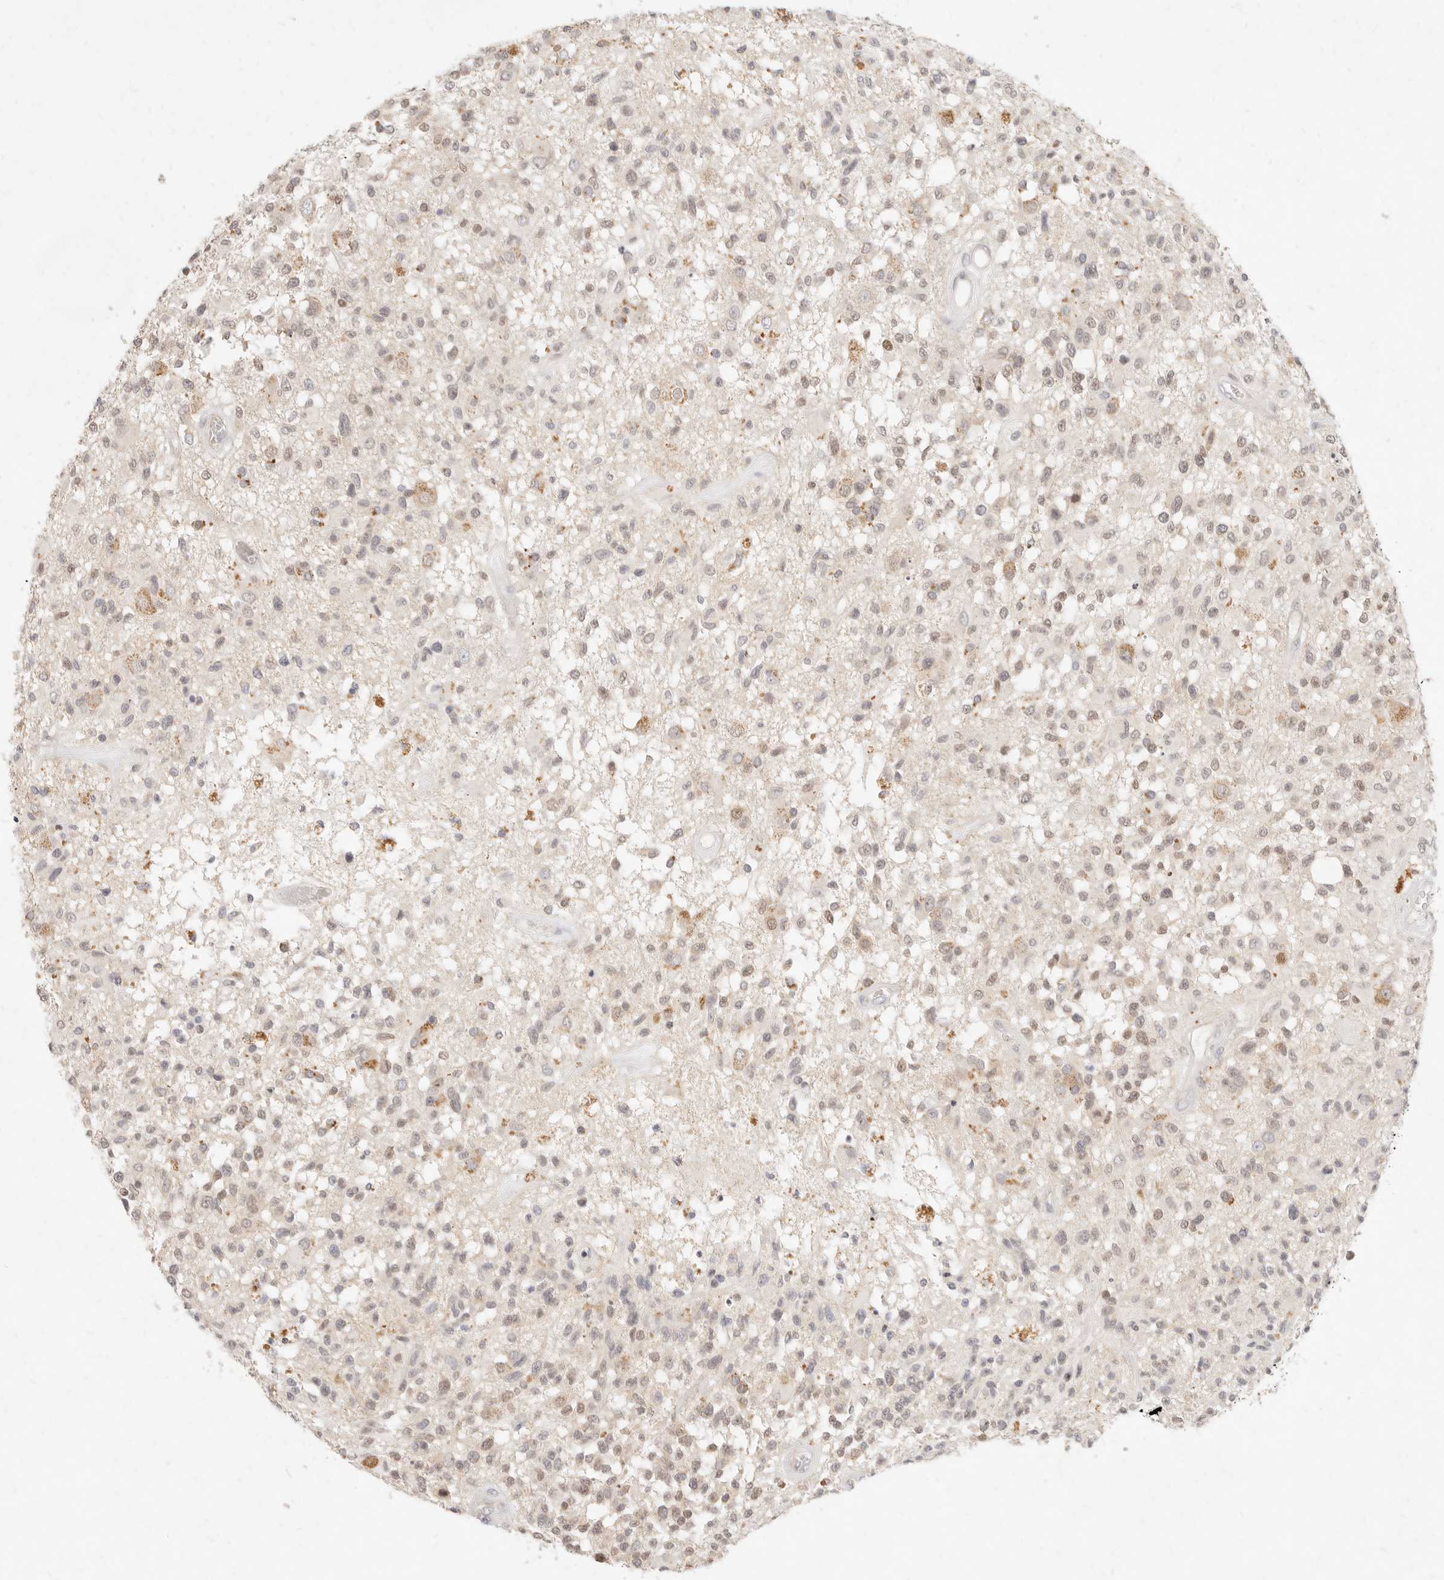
{"staining": {"intensity": "weak", "quantity": "25%-75%", "location": "nuclear"}, "tissue": "glioma", "cell_type": "Tumor cells", "image_type": "cancer", "snomed": [{"axis": "morphology", "description": "Glioma, malignant, High grade"}, {"axis": "morphology", "description": "Glioblastoma, NOS"}, {"axis": "topography", "description": "Brain"}], "caption": "Human glioblastoma stained with a protein marker reveals weak staining in tumor cells.", "gene": "ASCL3", "patient": {"sex": "male", "age": 60}}